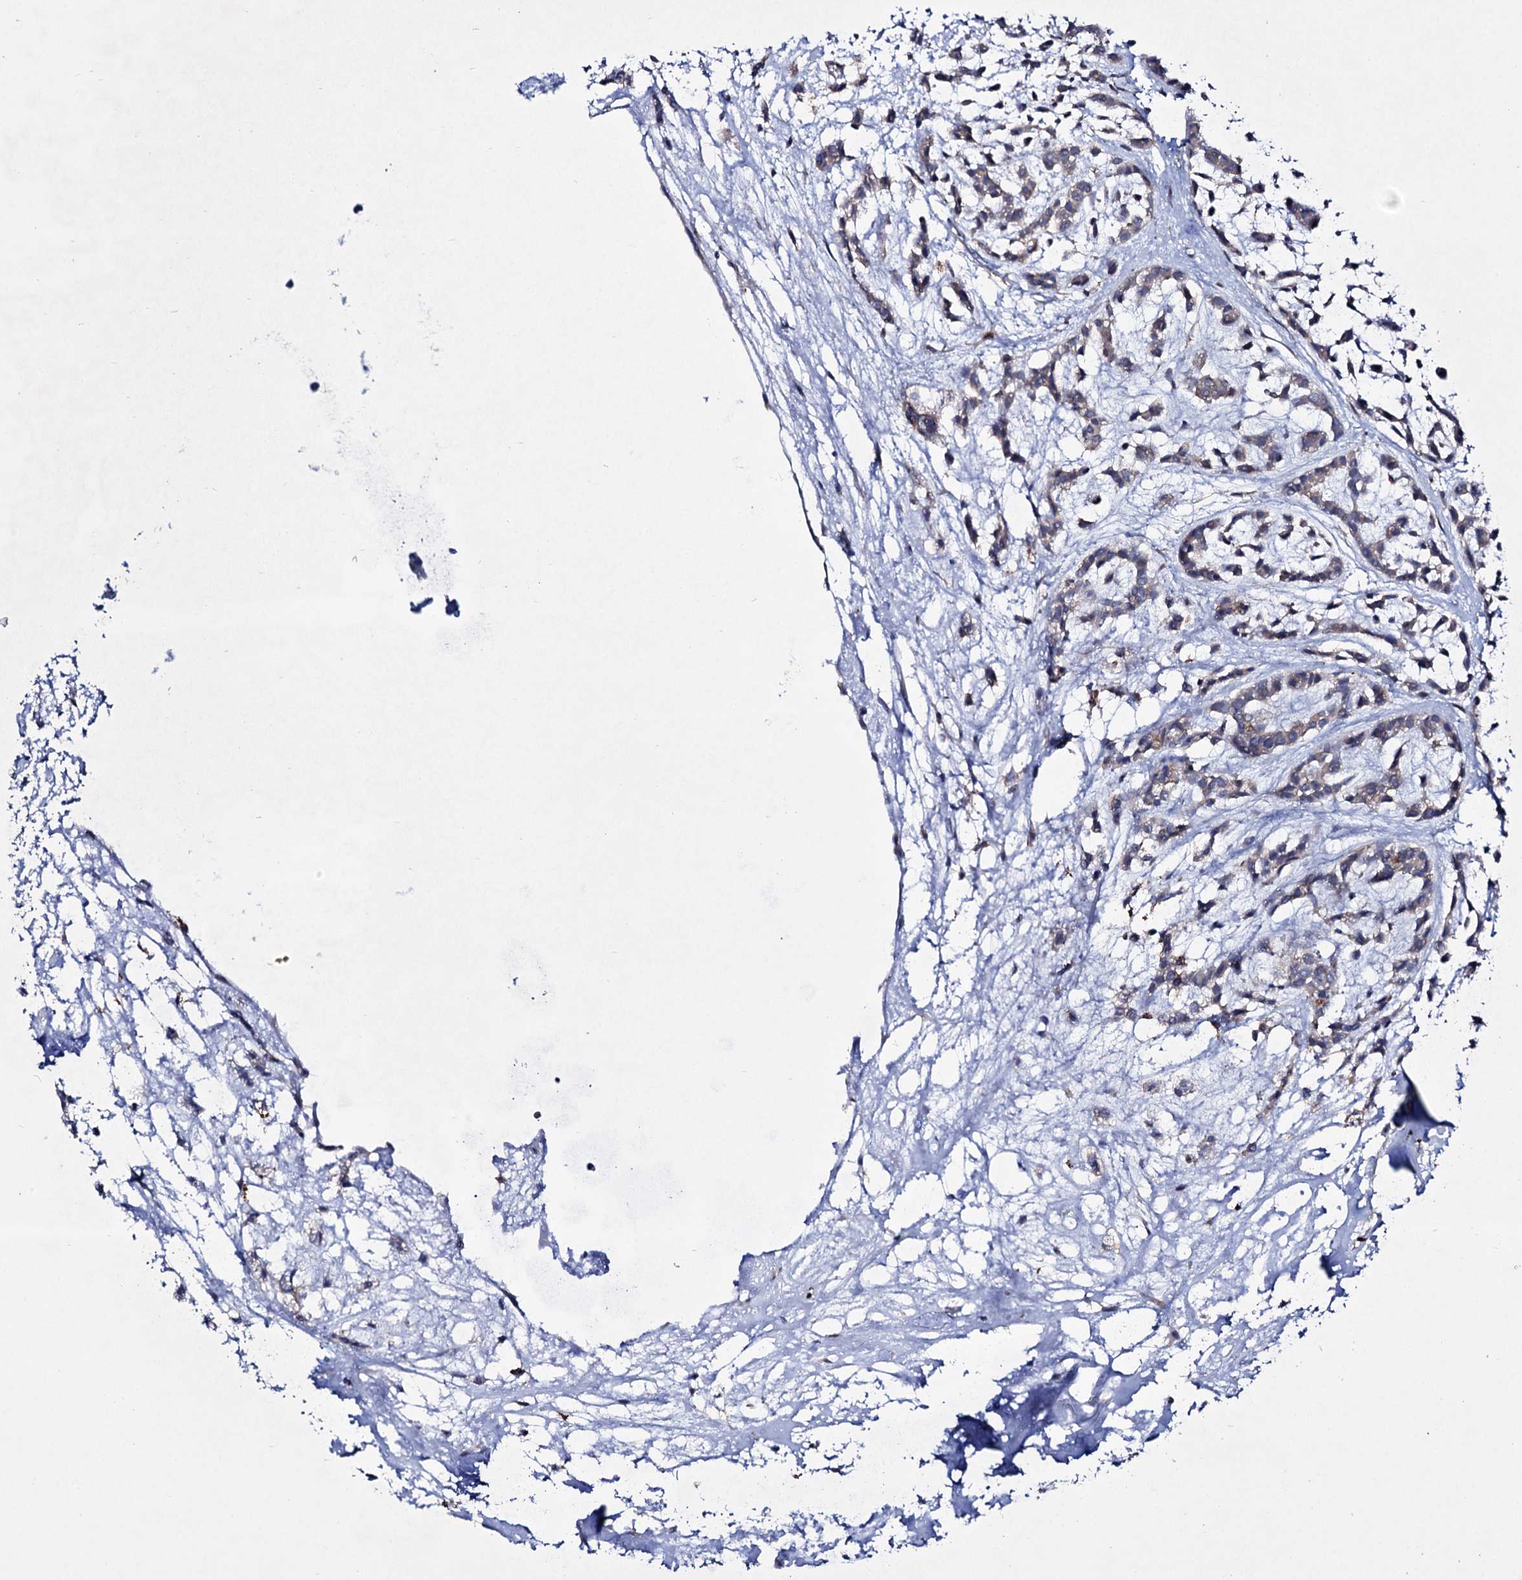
{"staining": {"intensity": "weak", "quantity": ">75%", "location": "cytoplasmic/membranous"}, "tissue": "head and neck cancer", "cell_type": "Tumor cells", "image_type": "cancer", "snomed": [{"axis": "morphology", "description": "Adenocarcinoma, NOS"}, {"axis": "morphology", "description": "Adenoma, NOS"}, {"axis": "topography", "description": "Head-Neck"}], "caption": "DAB (3,3'-diaminobenzidine) immunohistochemical staining of head and neck cancer (adenocarcinoma) reveals weak cytoplasmic/membranous protein positivity in approximately >75% of tumor cells.", "gene": "SEC24A", "patient": {"sex": "female", "age": 55}}